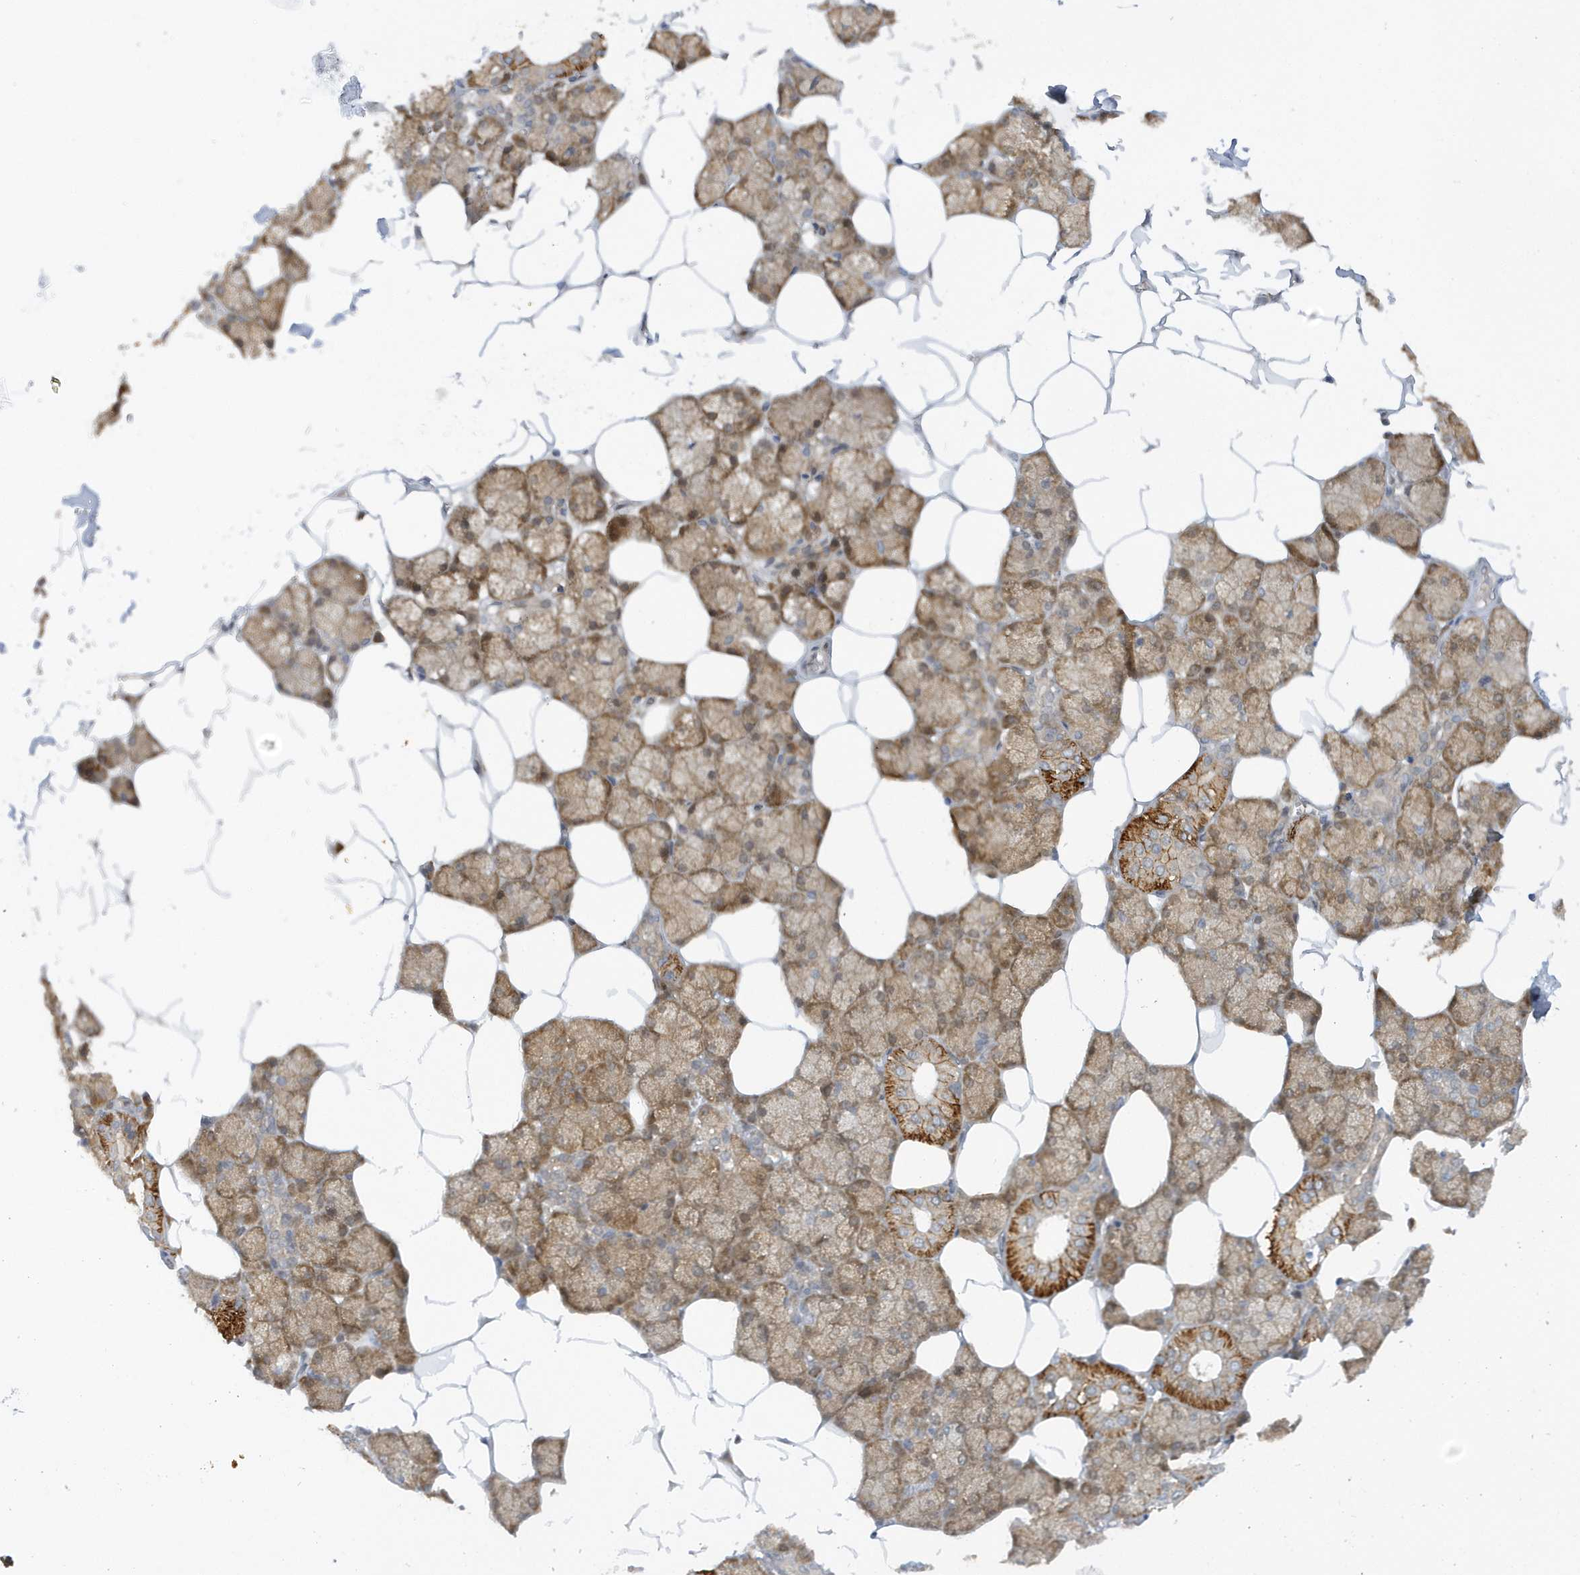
{"staining": {"intensity": "strong", "quantity": "25%-75%", "location": "cytoplasmic/membranous"}, "tissue": "salivary gland", "cell_type": "Glandular cells", "image_type": "normal", "snomed": [{"axis": "morphology", "description": "Normal tissue, NOS"}, {"axis": "topography", "description": "Salivary gland"}], "caption": "Immunohistochemistry image of normal salivary gland: human salivary gland stained using immunohistochemistry shows high levels of strong protein expression localized specifically in the cytoplasmic/membranous of glandular cells, appearing as a cytoplasmic/membranous brown color.", "gene": "ATG4A", "patient": {"sex": "male", "age": 62}}